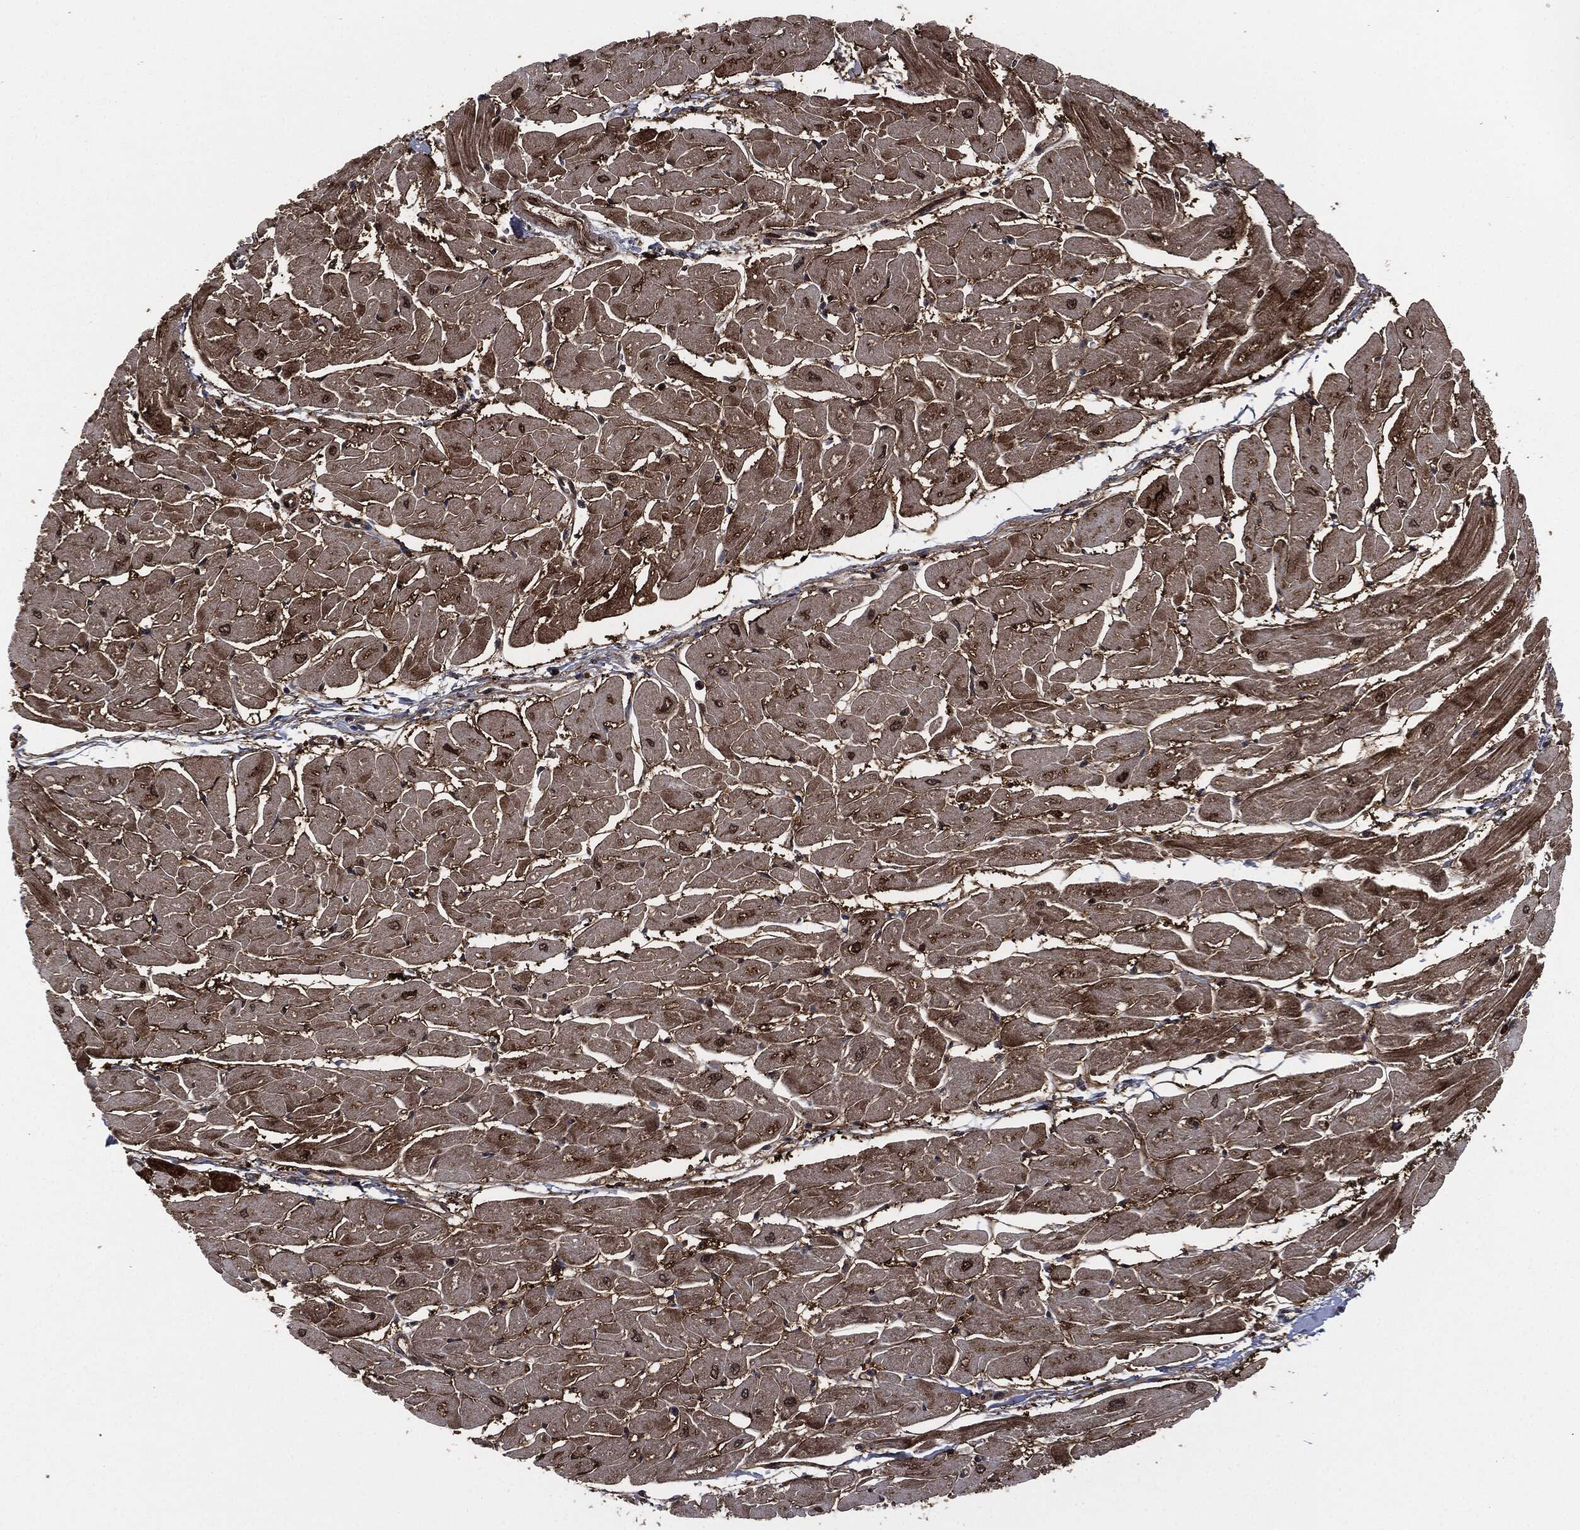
{"staining": {"intensity": "strong", "quantity": ">75%", "location": "cytoplasmic/membranous"}, "tissue": "heart muscle", "cell_type": "Cardiomyocytes", "image_type": "normal", "snomed": [{"axis": "morphology", "description": "Normal tissue, NOS"}, {"axis": "topography", "description": "Heart"}], "caption": "A high-resolution image shows immunohistochemistry (IHC) staining of normal heart muscle, which reveals strong cytoplasmic/membranous staining in approximately >75% of cardiomyocytes. The protein is shown in brown color, while the nuclei are stained blue.", "gene": "HRAS", "patient": {"sex": "male", "age": 57}}